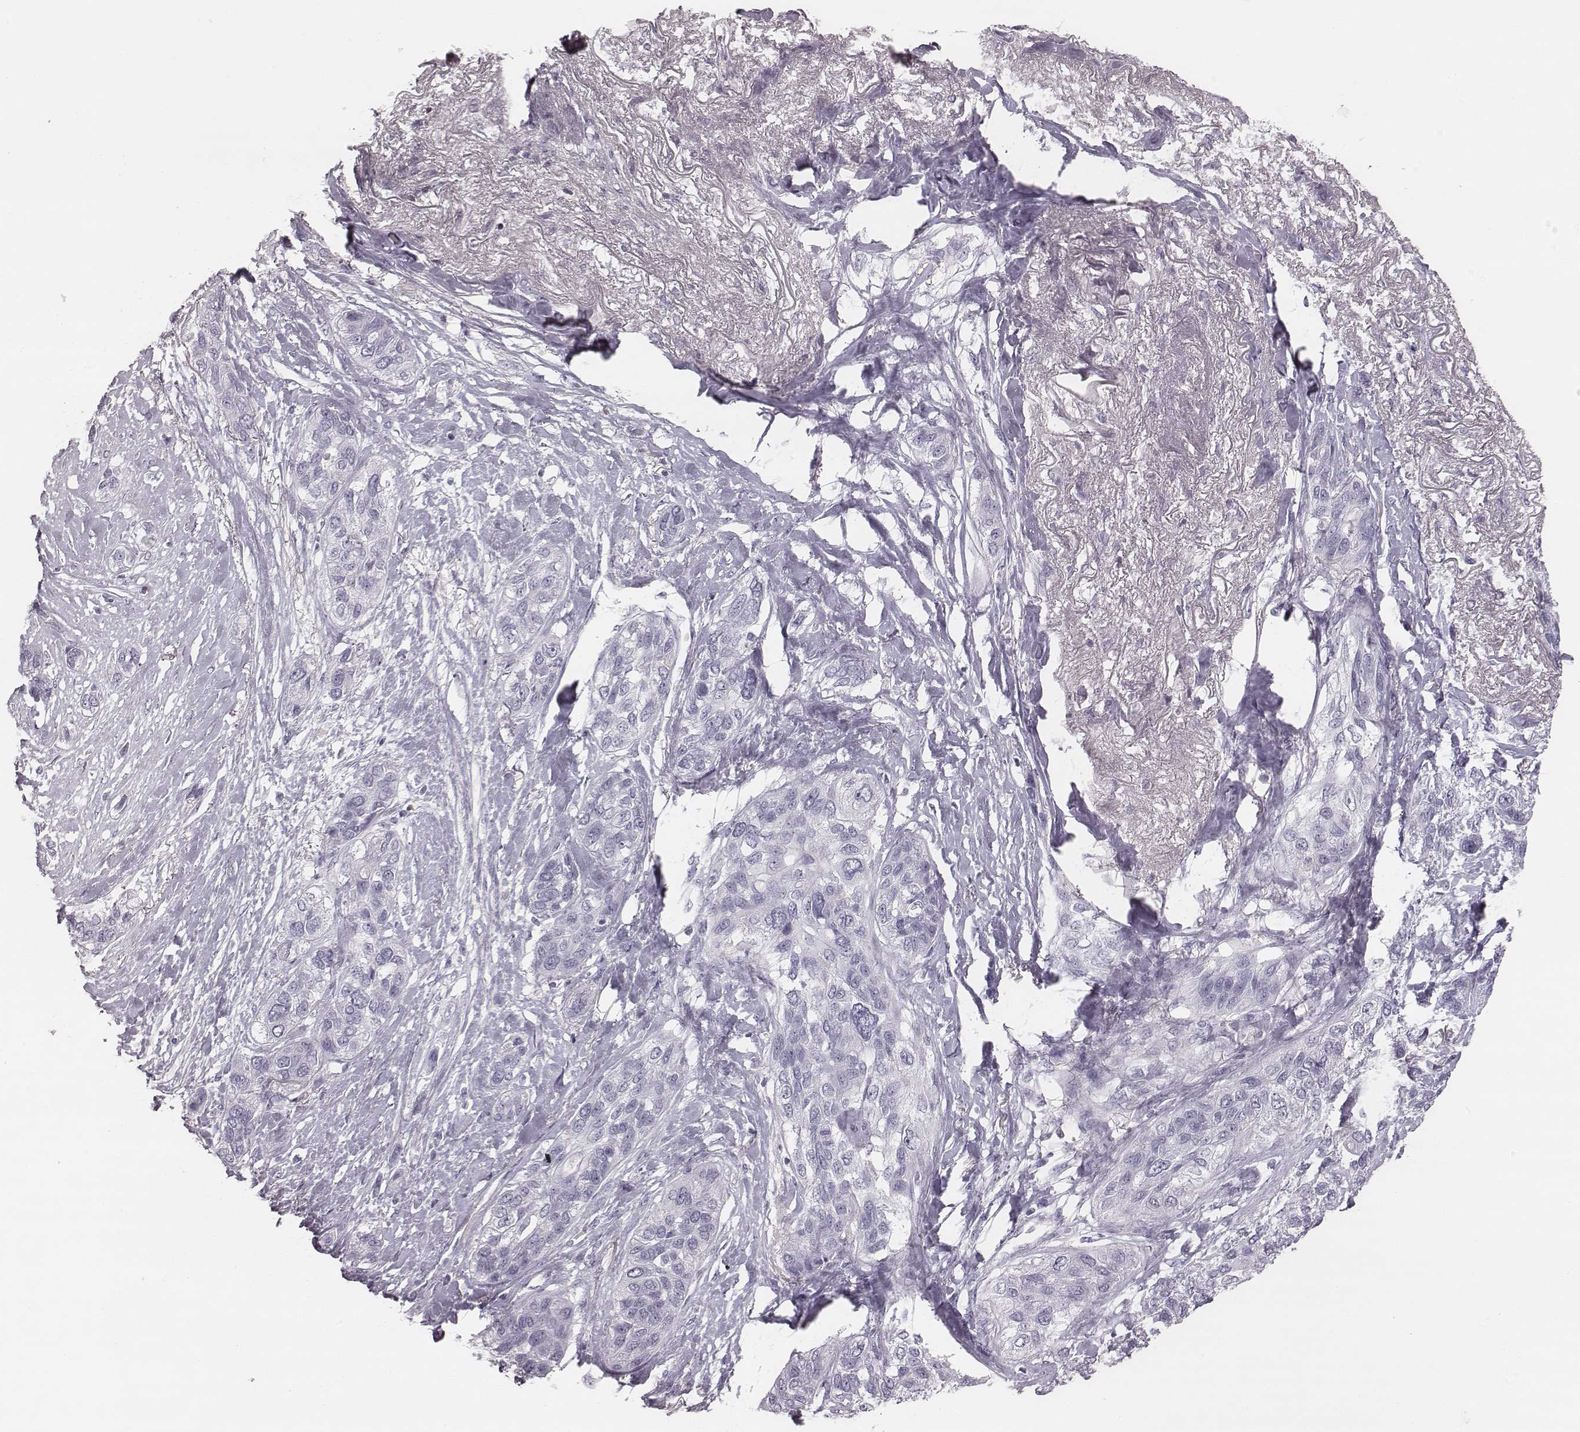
{"staining": {"intensity": "negative", "quantity": "none", "location": "none"}, "tissue": "lung cancer", "cell_type": "Tumor cells", "image_type": "cancer", "snomed": [{"axis": "morphology", "description": "Squamous cell carcinoma, NOS"}, {"axis": "topography", "description": "Lung"}], "caption": "Tumor cells are negative for brown protein staining in lung cancer (squamous cell carcinoma).", "gene": "ZNF365", "patient": {"sex": "female", "age": 70}}